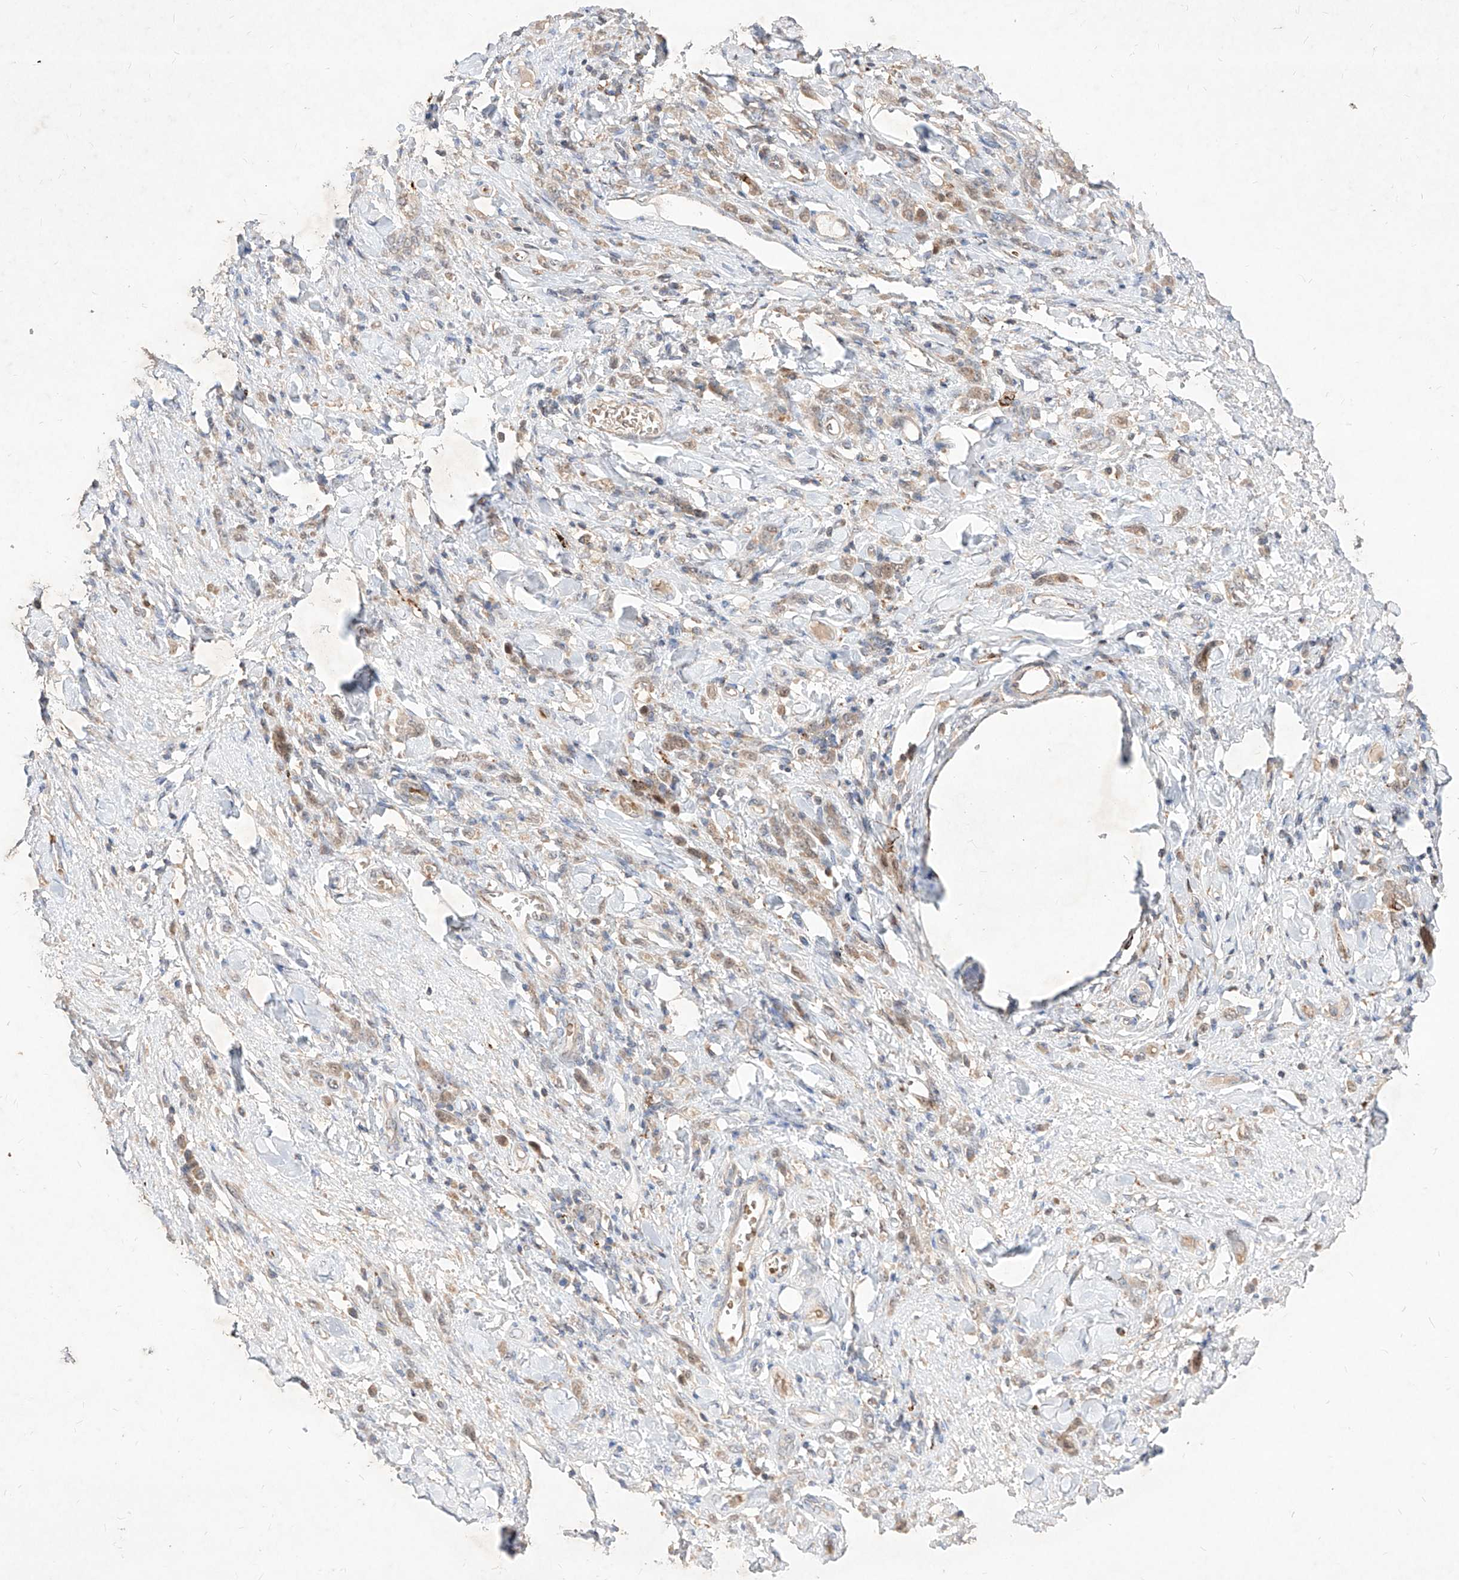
{"staining": {"intensity": "weak", "quantity": ">75%", "location": "cytoplasmic/membranous"}, "tissue": "stomach cancer", "cell_type": "Tumor cells", "image_type": "cancer", "snomed": [{"axis": "morphology", "description": "Normal tissue, NOS"}, {"axis": "morphology", "description": "Adenocarcinoma, NOS"}, {"axis": "topography", "description": "Stomach"}], "caption": "Immunohistochemistry (DAB) staining of adenocarcinoma (stomach) displays weak cytoplasmic/membranous protein staining in approximately >75% of tumor cells.", "gene": "TSNAX", "patient": {"sex": "male", "age": 82}}